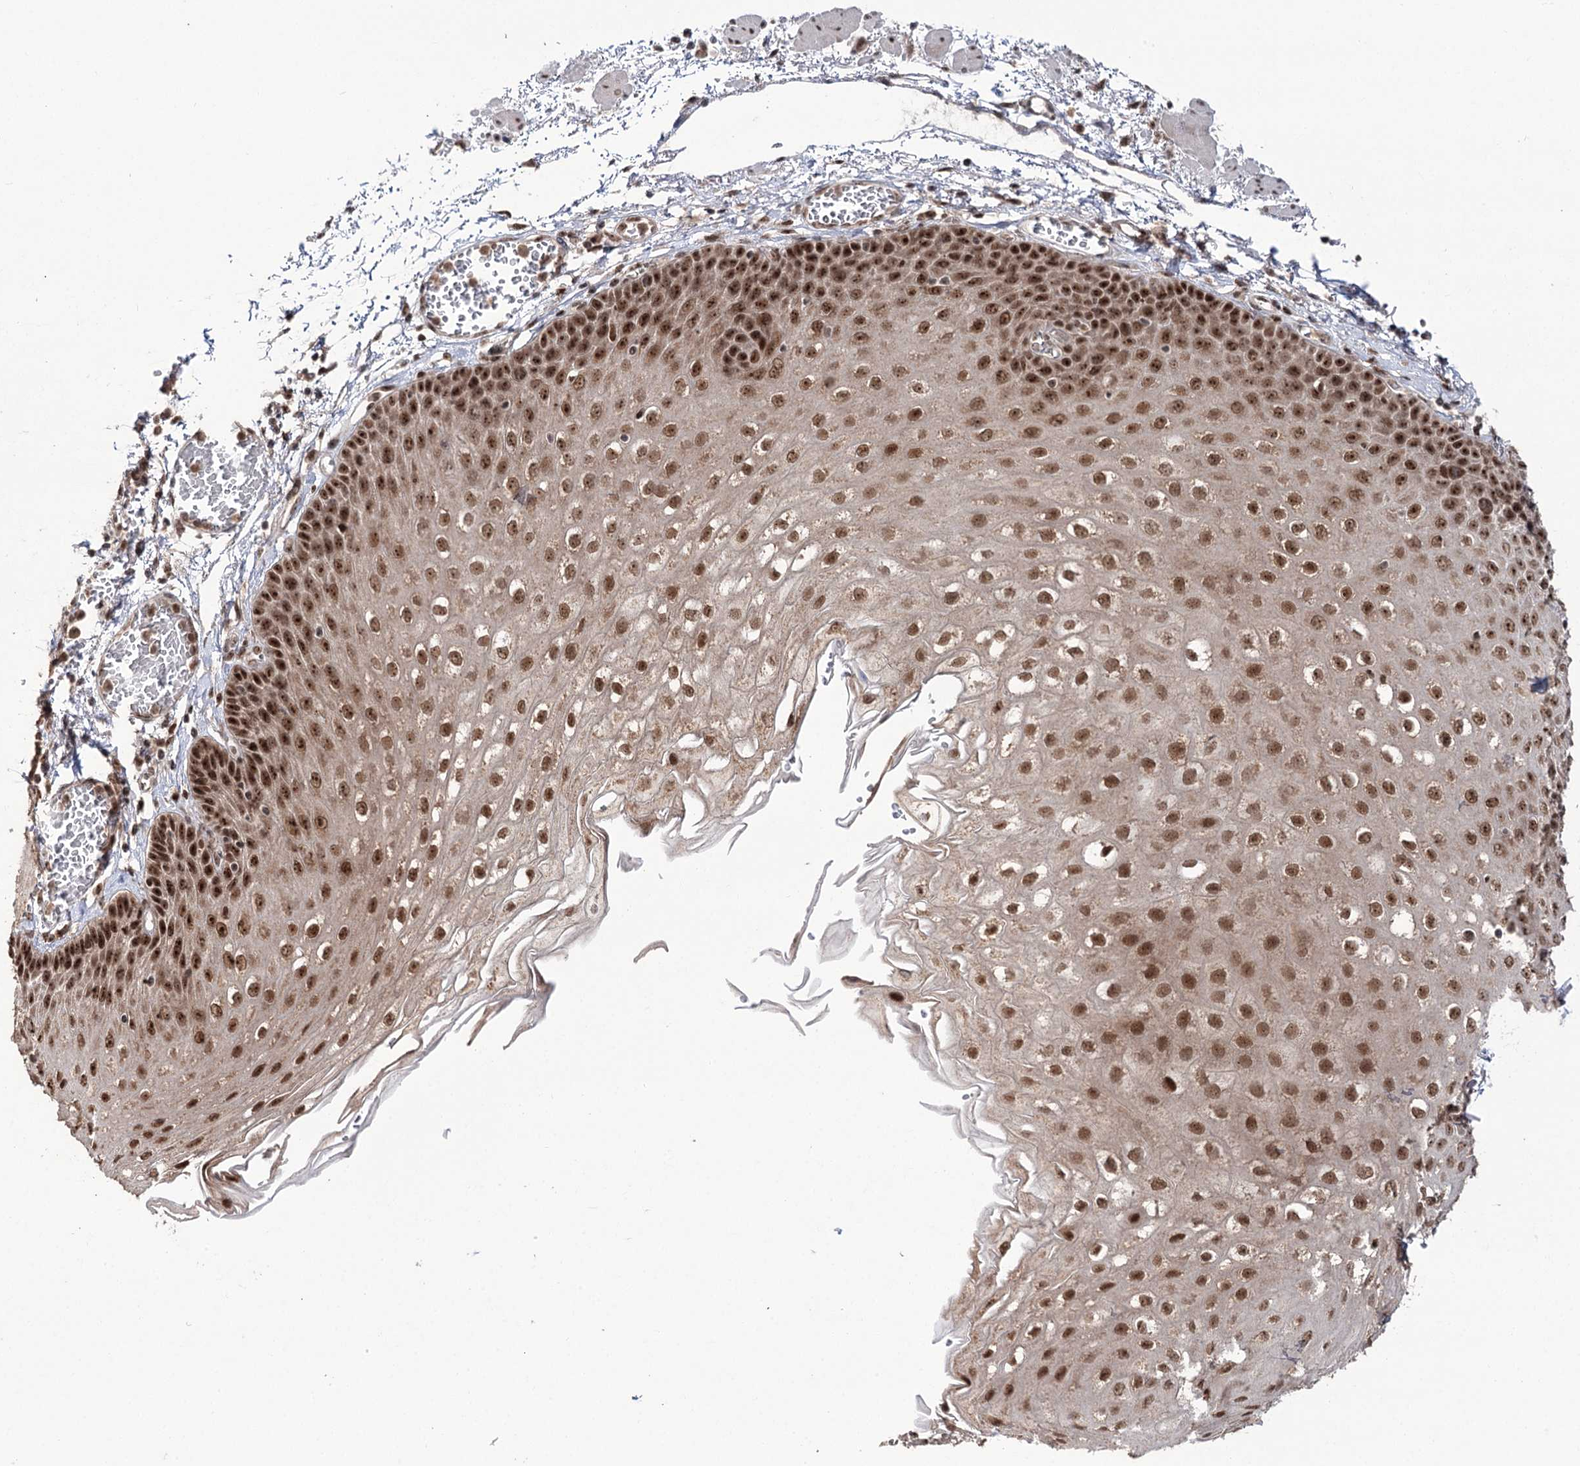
{"staining": {"intensity": "strong", "quantity": ">75%", "location": "nuclear"}, "tissue": "esophagus", "cell_type": "Squamous epithelial cells", "image_type": "normal", "snomed": [{"axis": "morphology", "description": "Normal tissue, NOS"}, {"axis": "topography", "description": "Esophagus"}], "caption": "Protein analysis of benign esophagus displays strong nuclear expression in approximately >75% of squamous epithelial cells. The staining was performed using DAB (3,3'-diaminobenzidine) to visualize the protein expression in brown, while the nuclei were stained in blue with hematoxylin (Magnification: 20x).", "gene": "ERCC3", "patient": {"sex": "male", "age": 81}}